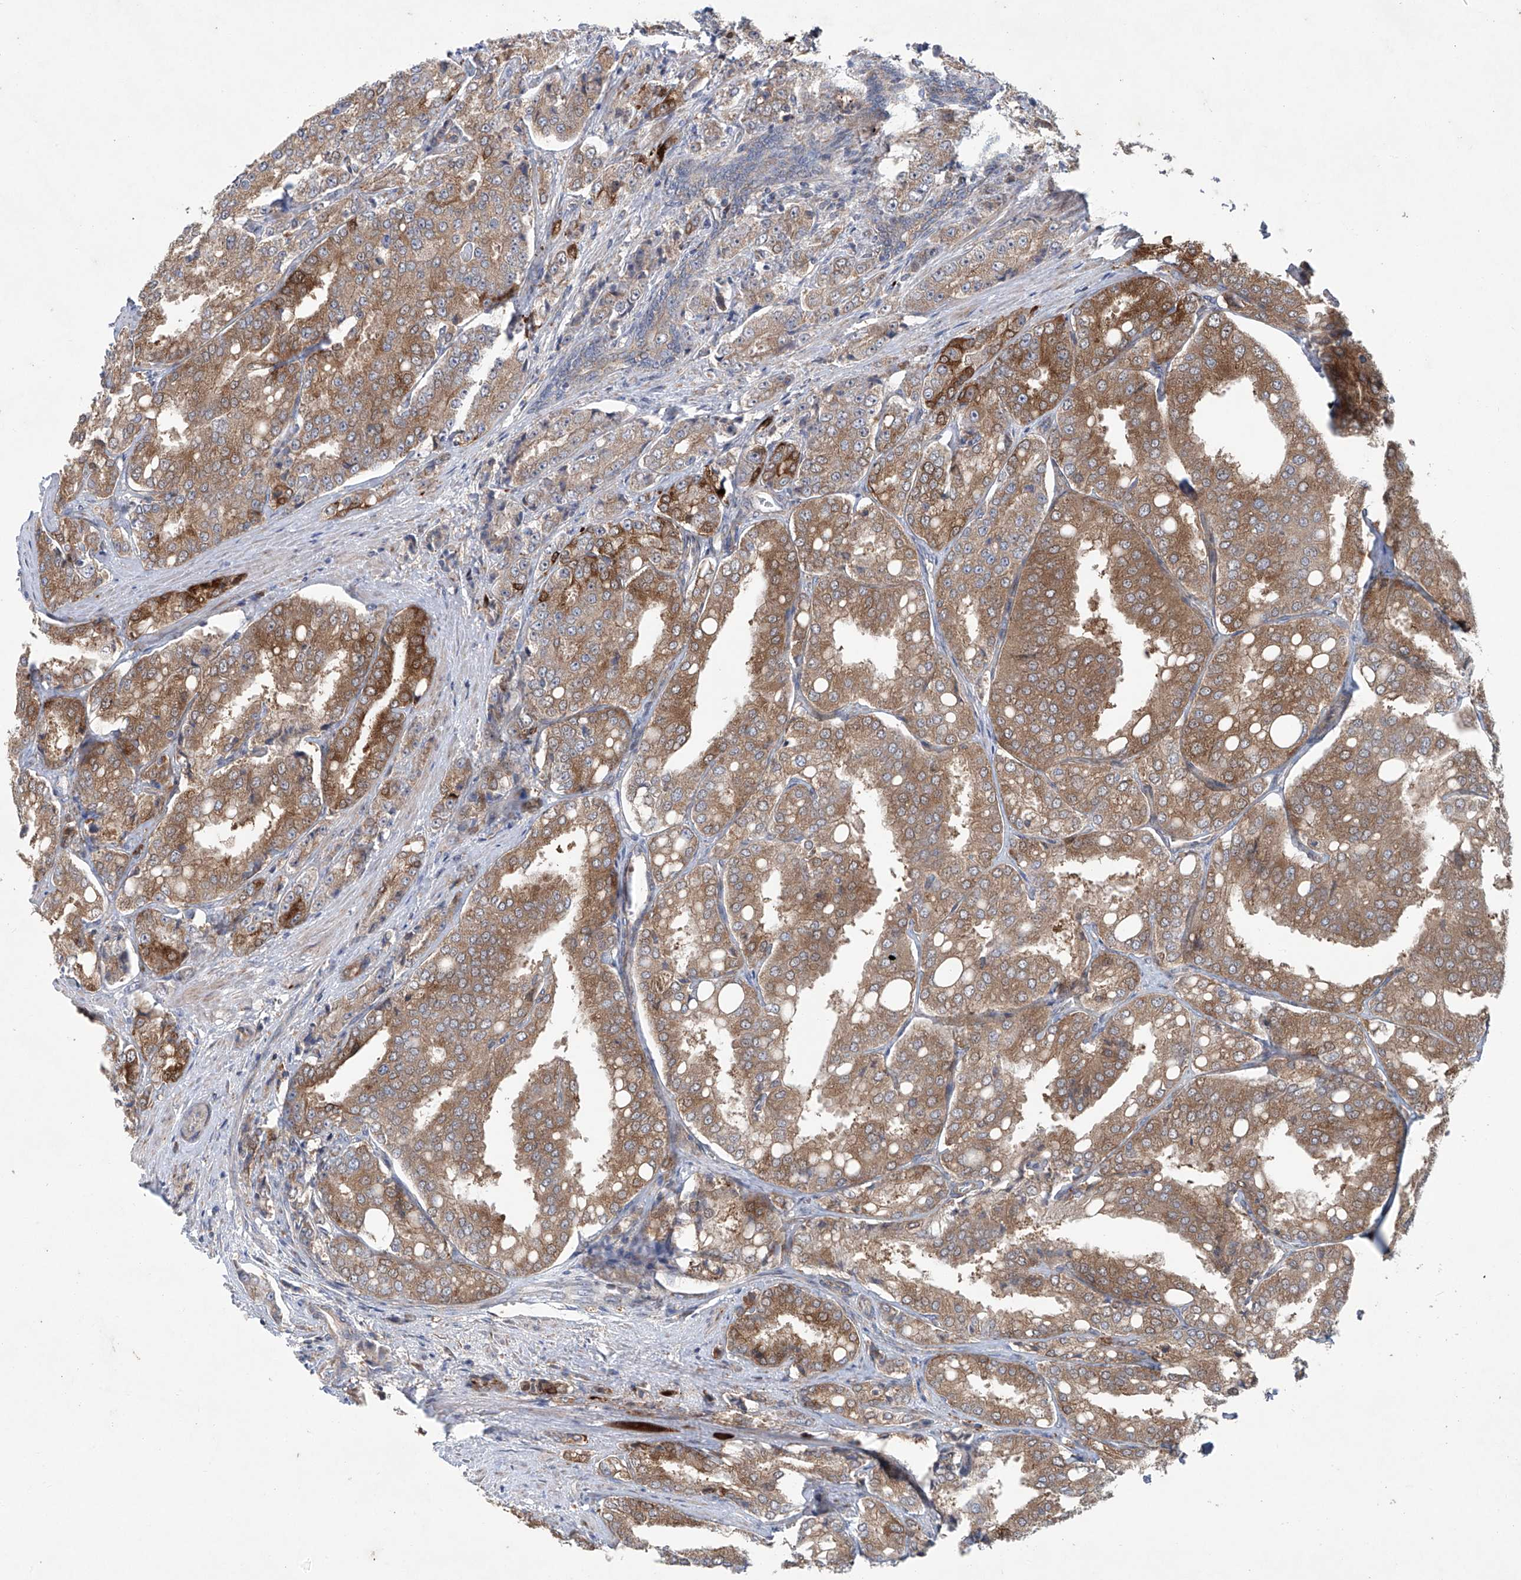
{"staining": {"intensity": "moderate", "quantity": ">75%", "location": "cytoplasmic/membranous"}, "tissue": "prostate cancer", "cell_type": "Tumor cells", "image_type": "cancer", "snomed": [{"axis": "morphology", "description": "Adenocarcinoma, High grade"}, {"axis": "topography", "description": "Prostate"}], "caption": "High-magnification brightfield microscopy of prostate cancer stained with DAB (3,3'-diaminobenzidine) (brown) and counterstained with hematoxylin (blue). tumor cells exhibit moderate cytoplasmic/membranous positivity is appreciated in approximately>75% of cells.", "gene": "KLC4", "patient": {"sex": "male", "age": 50}}